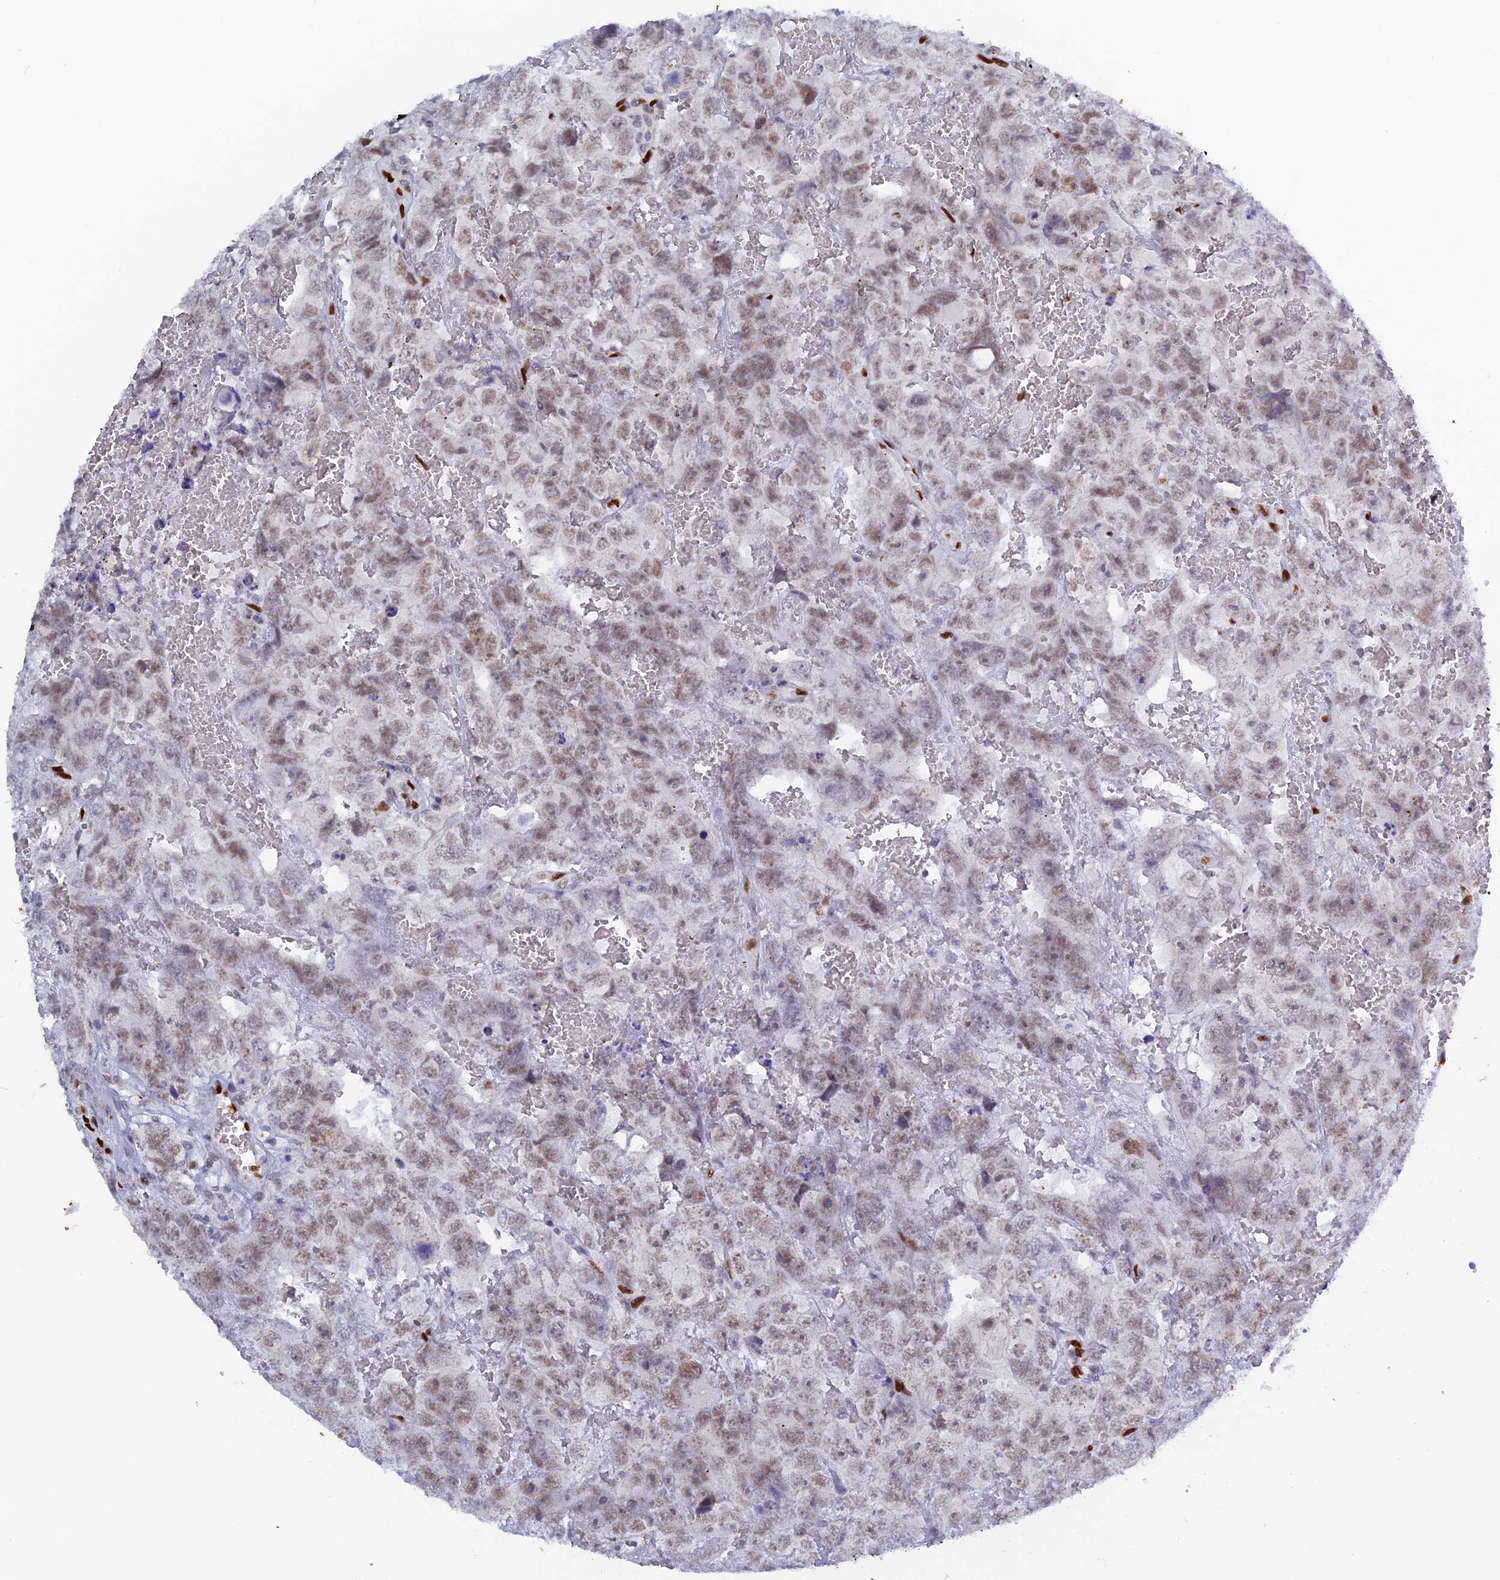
{"staining": {"intensity": "weak", "quantity": ">75%", "location": "nuclear"}, "tissue": "testis cancer", "cell_type": "Tumor cells", "image_type": "cancer", "snomed": [{"axis": "morphology", "description": "Carcinoma, Embryonal, NOS"}, {"axis": "topography", "description": "Testis"}], "caption": "Weak nuclear positivity is identified in about >75% of tumor cells in testis cancer (embryonal carcinoma).", "gene": "NOL4L", "patient": {"sex": "male", "age": 45}}